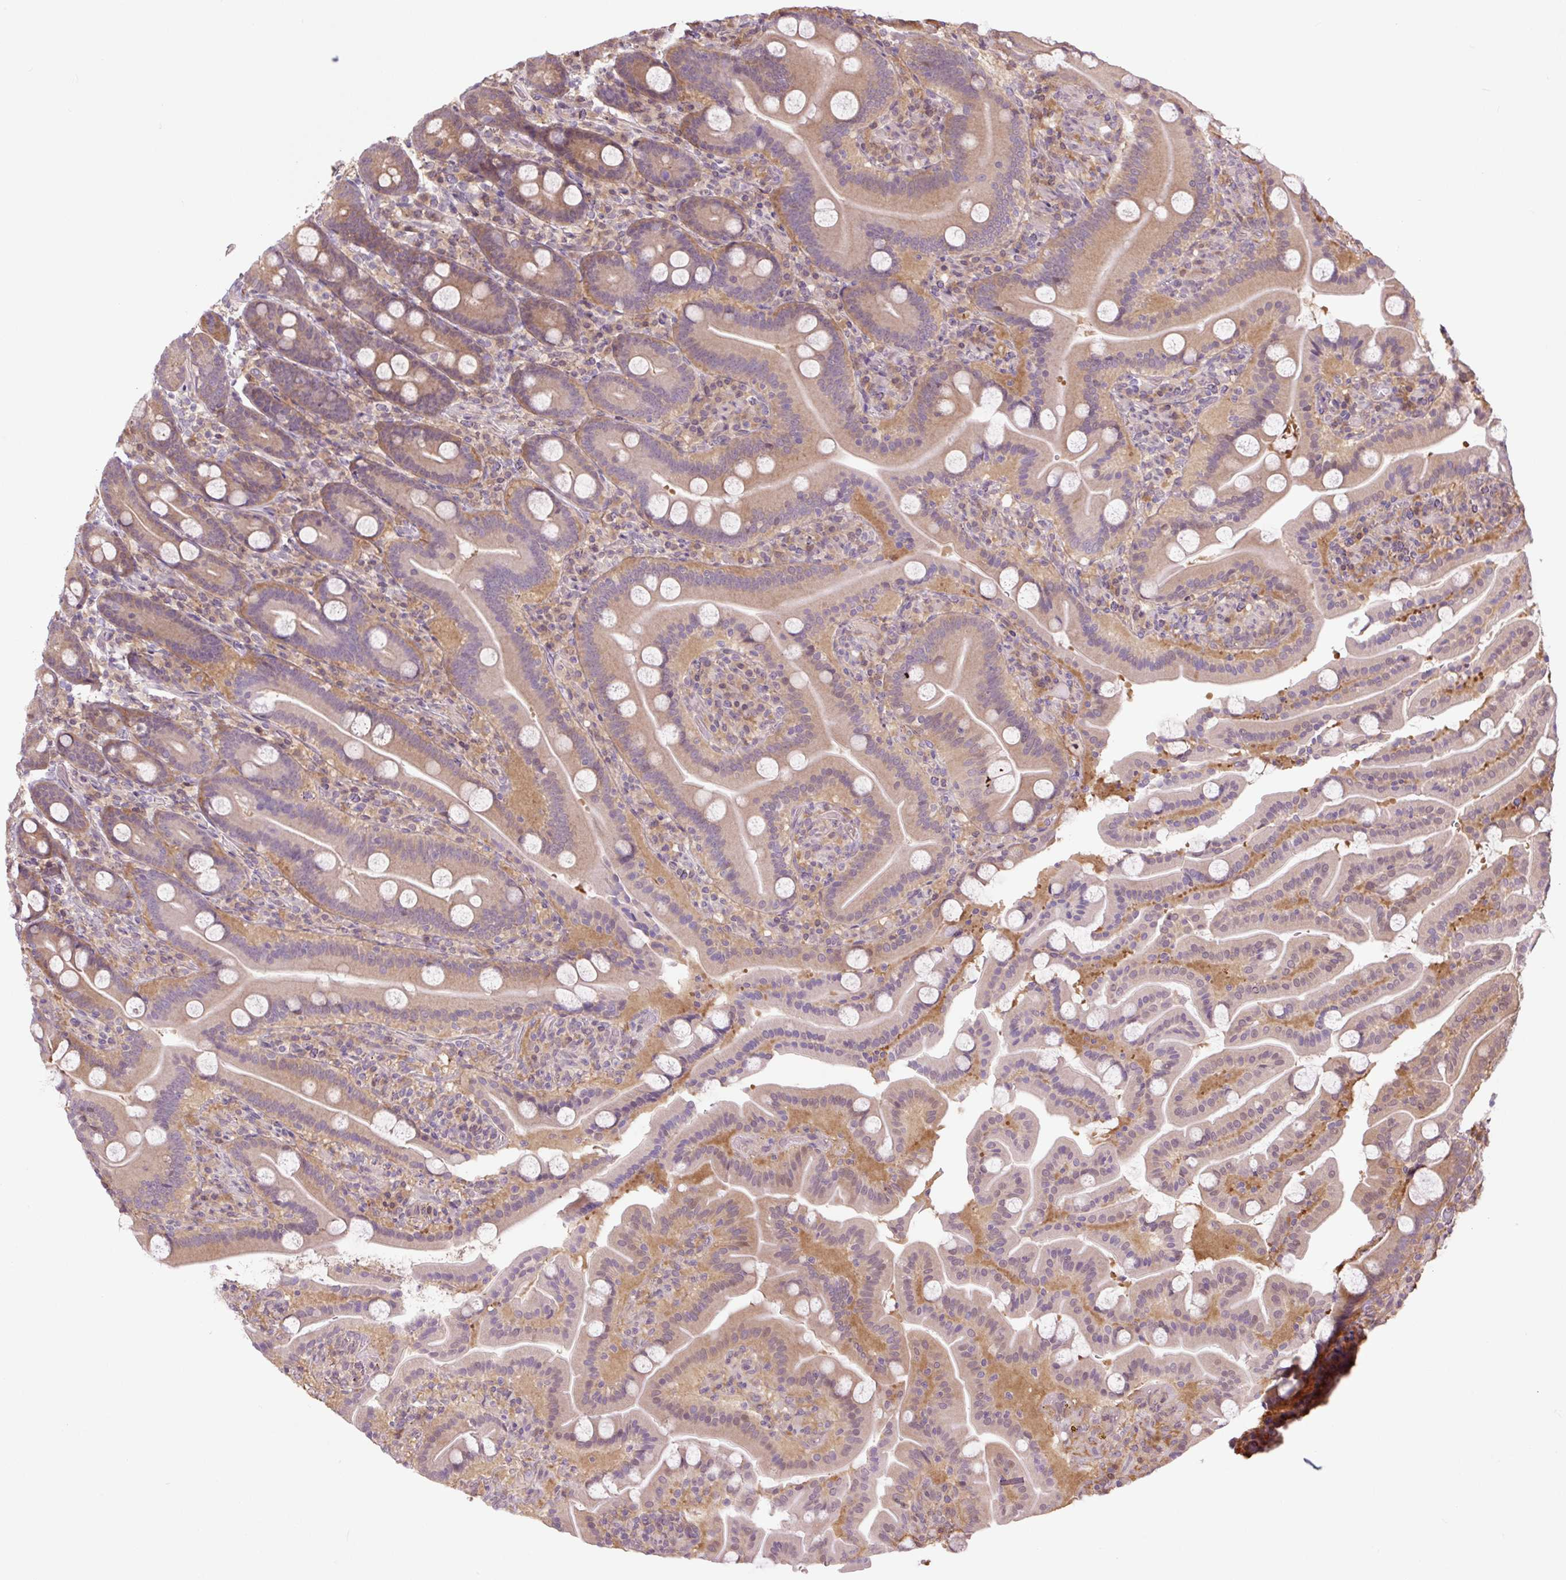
{"staining": {"intensity": "moderate", "quantity": "25%-75%", "location": "cytoplasmic/membranous"}, "tissue": "duodenum", "cell_type": "Glandular cells", "image_type": "normal", "snomed": [{"axis": "morphology", "description": "Normal tissue, NOS"}, {"axis": "topography", "description": "Duodenum"}], "caption": "Immunohistochemistry micrograph of normal human duodenum stained for a protein (brown), which exhibits medium levels of moderate cytoplasmic/membranous positivity in about 25%-75% of glandular cells.", "gene": "TPT1", "patient": {"sex": "male", "age": 55}}